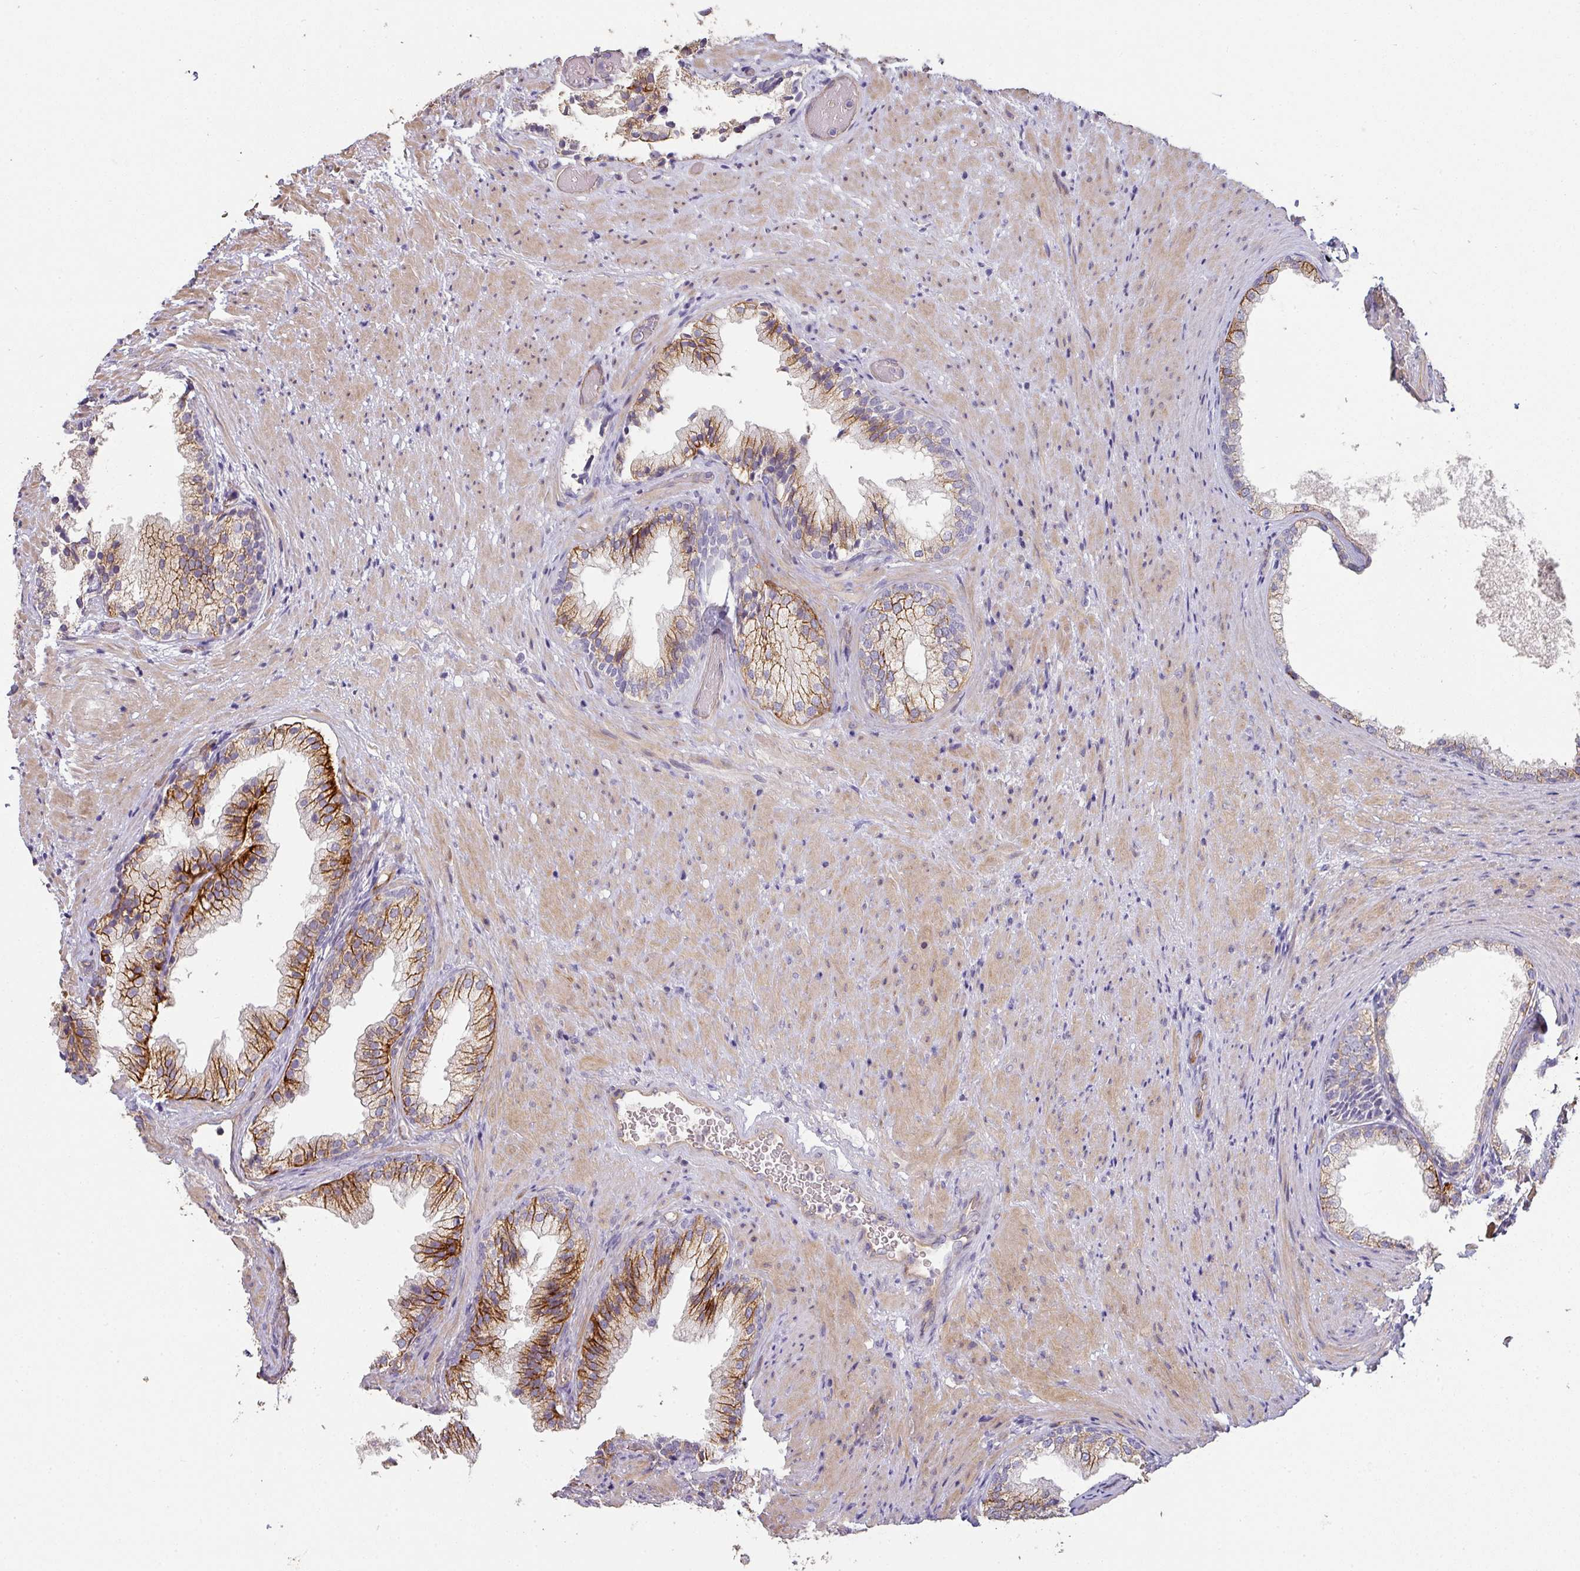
{"staining": {"intensity": "strong", "quantity": "<25%", "location": "cytoplasmic/membranous"}, "tissue": "prostate", "cell_type": "Glandular cells", "image_type": "normal", "snomed": [{"axis": "morphology", "description": "Normal tissue, NOS"}, {"axis": "topography", "description": "Prostate"}], "caption": "Immunohistochemistry (DAB) staining of unremarkable human prostate reveals strong cytoplasmic/membranous protein expression in approximately <25% of glandular cells.", "gene": "PCDH1", "patient": {"sex": "male", "age": 76}}